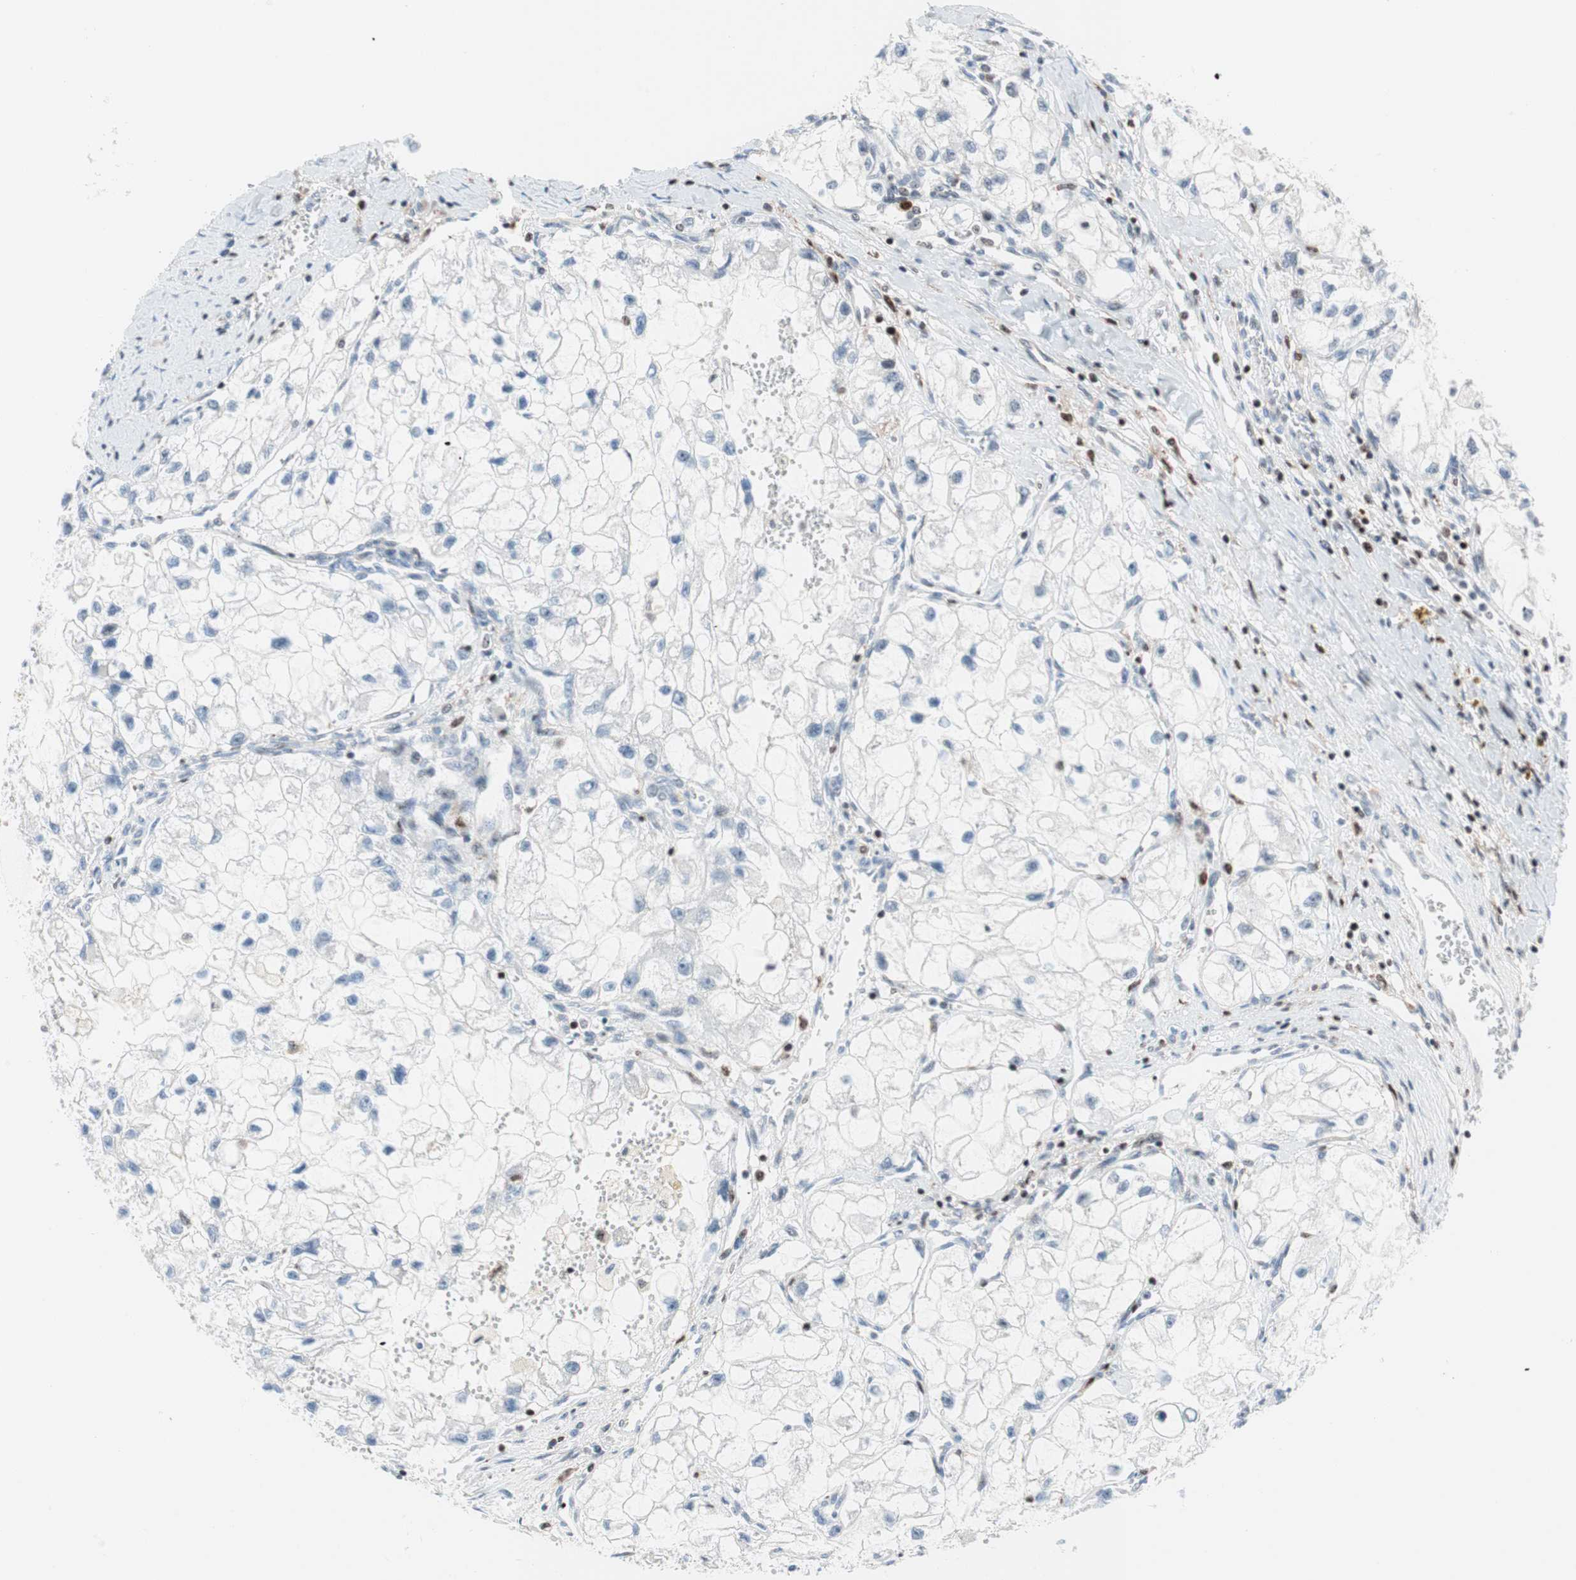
{"staining": {"intensity": "negative", "quantity": "none", "location": "none"}, "tissue": "renal cancer", "cell_type": "Tumor cells", "image_type": "cancer", "snomed": [{"axis": "morphology", "description": "Adenocarcinoma, NOS"}, {"axis": "topography", "description": "Kidney"}], "caption": "Immunohistochemistry image of renal adenocarcinoma stained for a protein (brown), which shows no positivity in tumor cells.", "gene": "RGS10", "patient": {"sex": "female", "age": 70}}